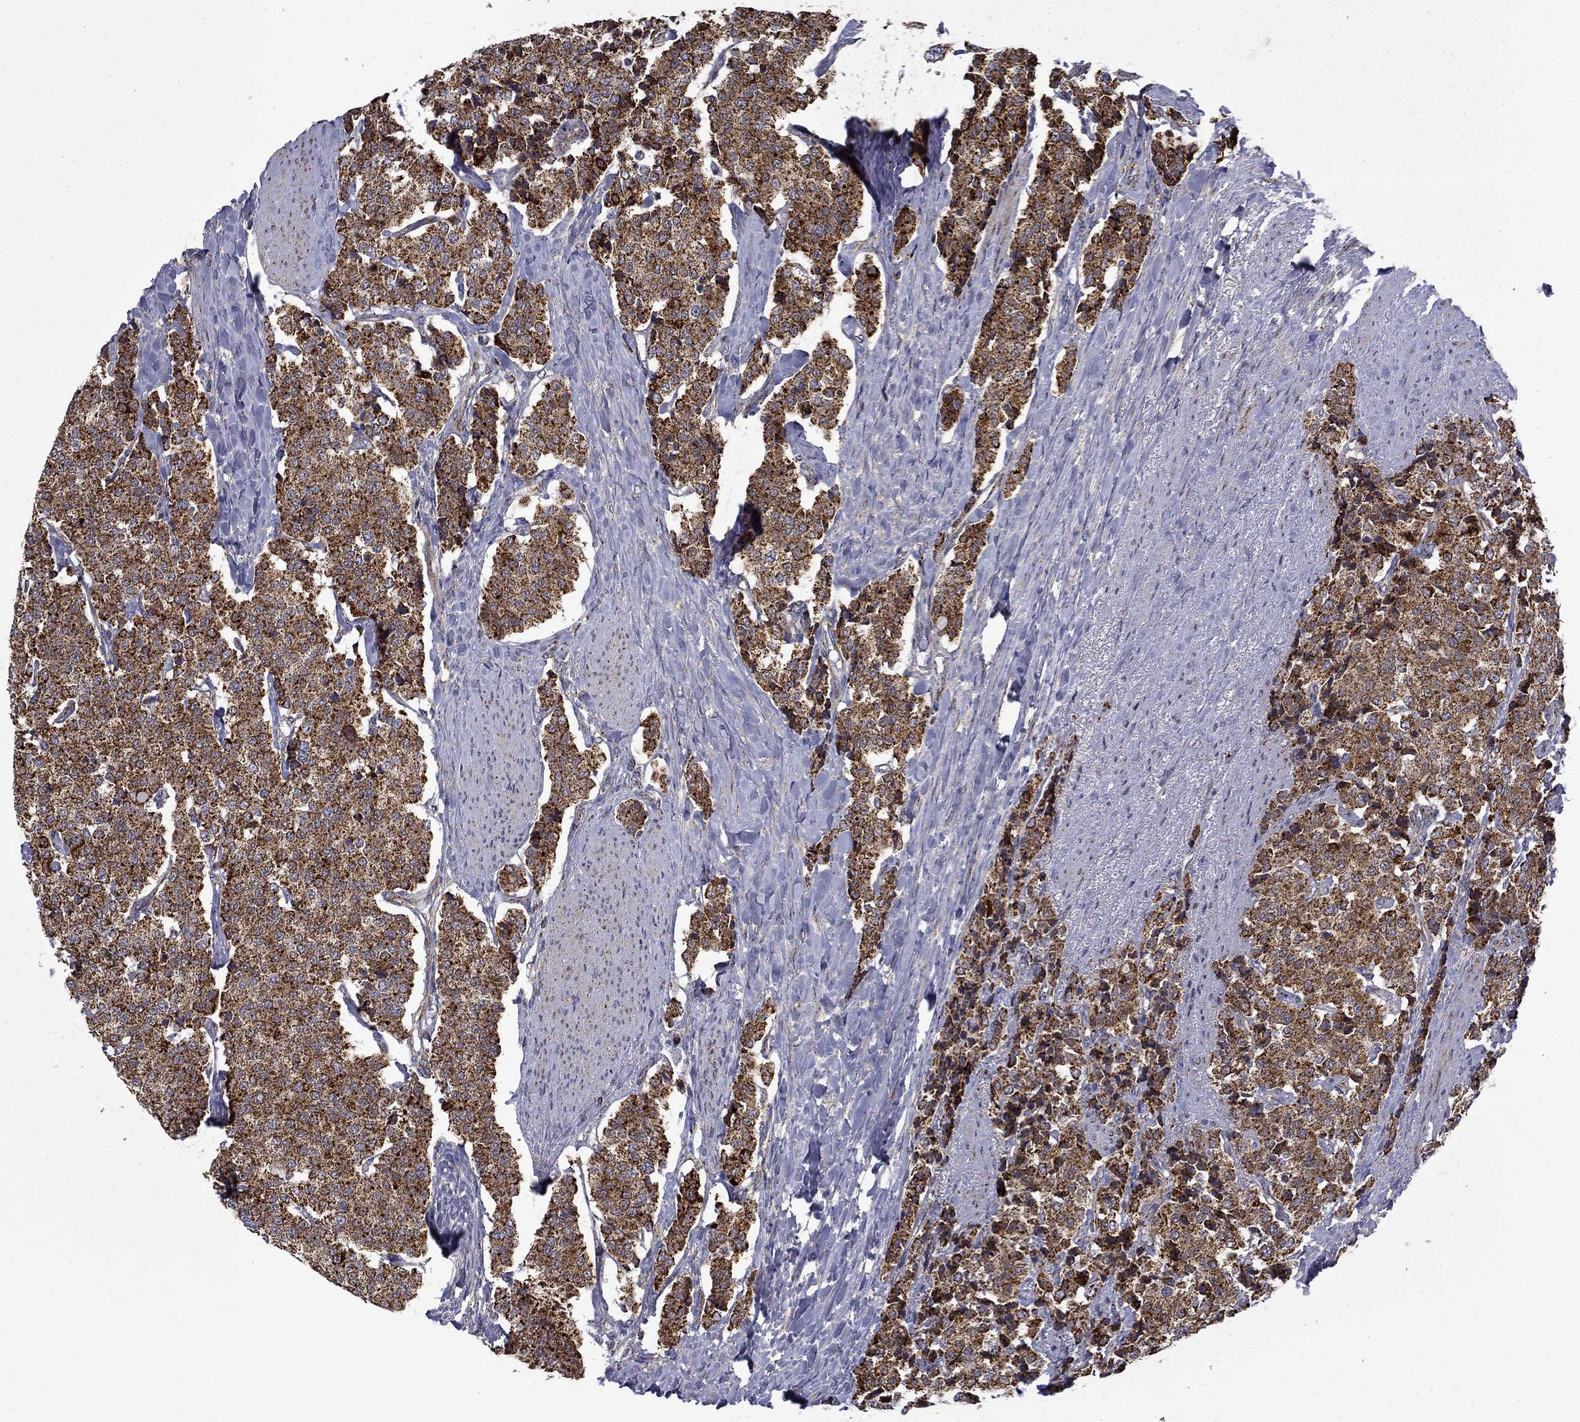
{"staining": {"intensity": "strong", "quantity": ">75%", "location": "cytoplasmic/membranous"}, "tissue": "carcinoid", "cell_type": "Tumor cells", "image_type": "cancer", "snomed": [{"axis": "morphology", "description": "Carcinoid, malignant, NOS"}, {"axis": "topography", "description": "Small intestine"}], "caption": "Immunohistochemistry of carcinoid shows high levels of strong cytoplasmic/membranous staining in approximately >75% of tumor cells.", "gene": "PCBP3", "patient": {"sex": "female", "age": 58}}